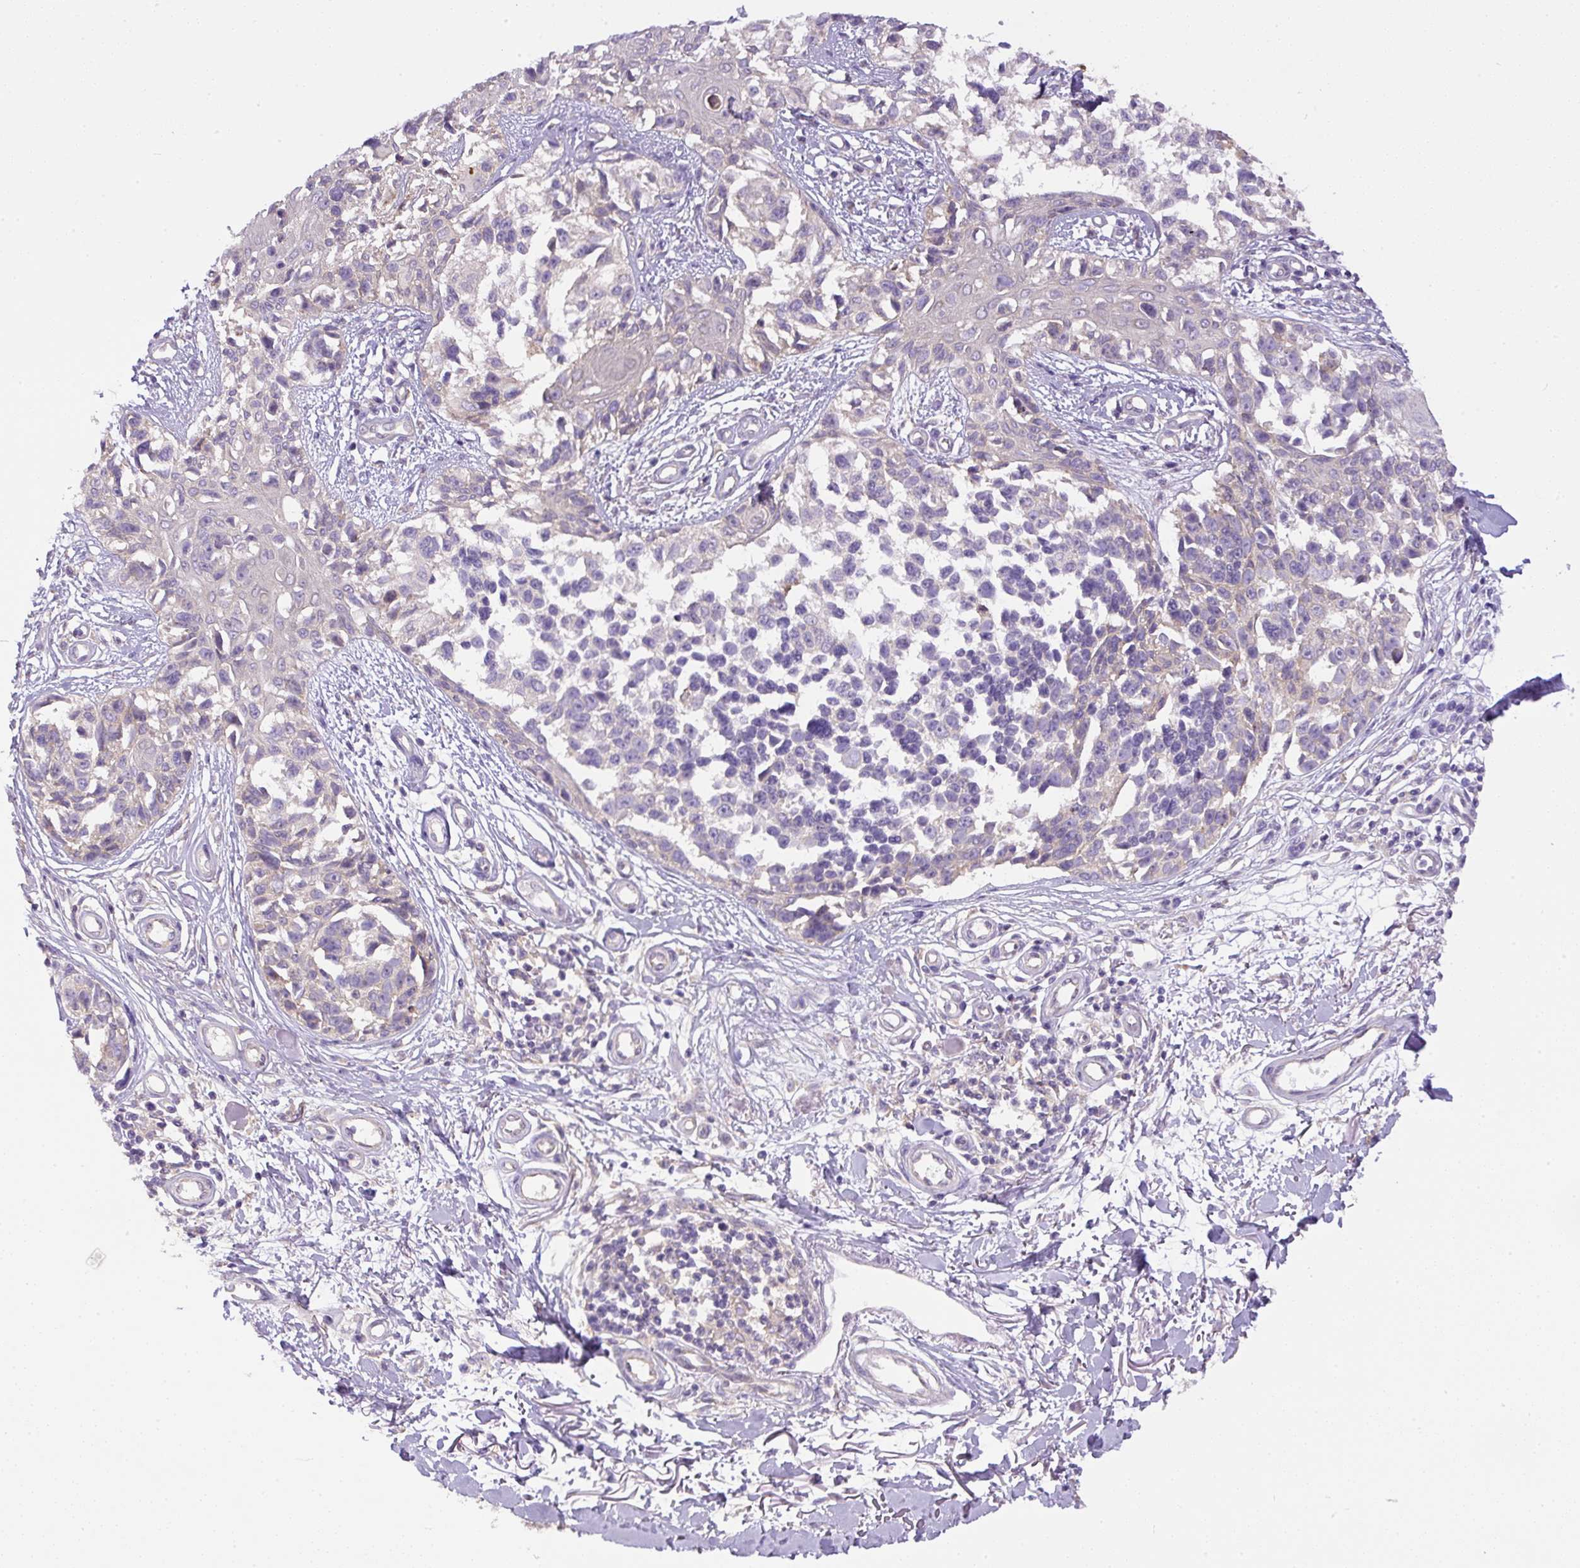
{"staining": {"intensity": "negative", "quantity": "none", "location": "none"}, "tissue": "melanoma", "cell_type": "Tumor cells", "image_type": "cancer", "snomed": [{"axis": "morphology", "description": "Malignant melanoma, NOS"}, {"axis": "topography", "description": "Skin"}], "caption": "Human melanoma stained for a protein using immunohistochemistry reveals no expression in tumor cells.", "gene": "DAPK1", "patient": {"sex": "male", "age": 73}}